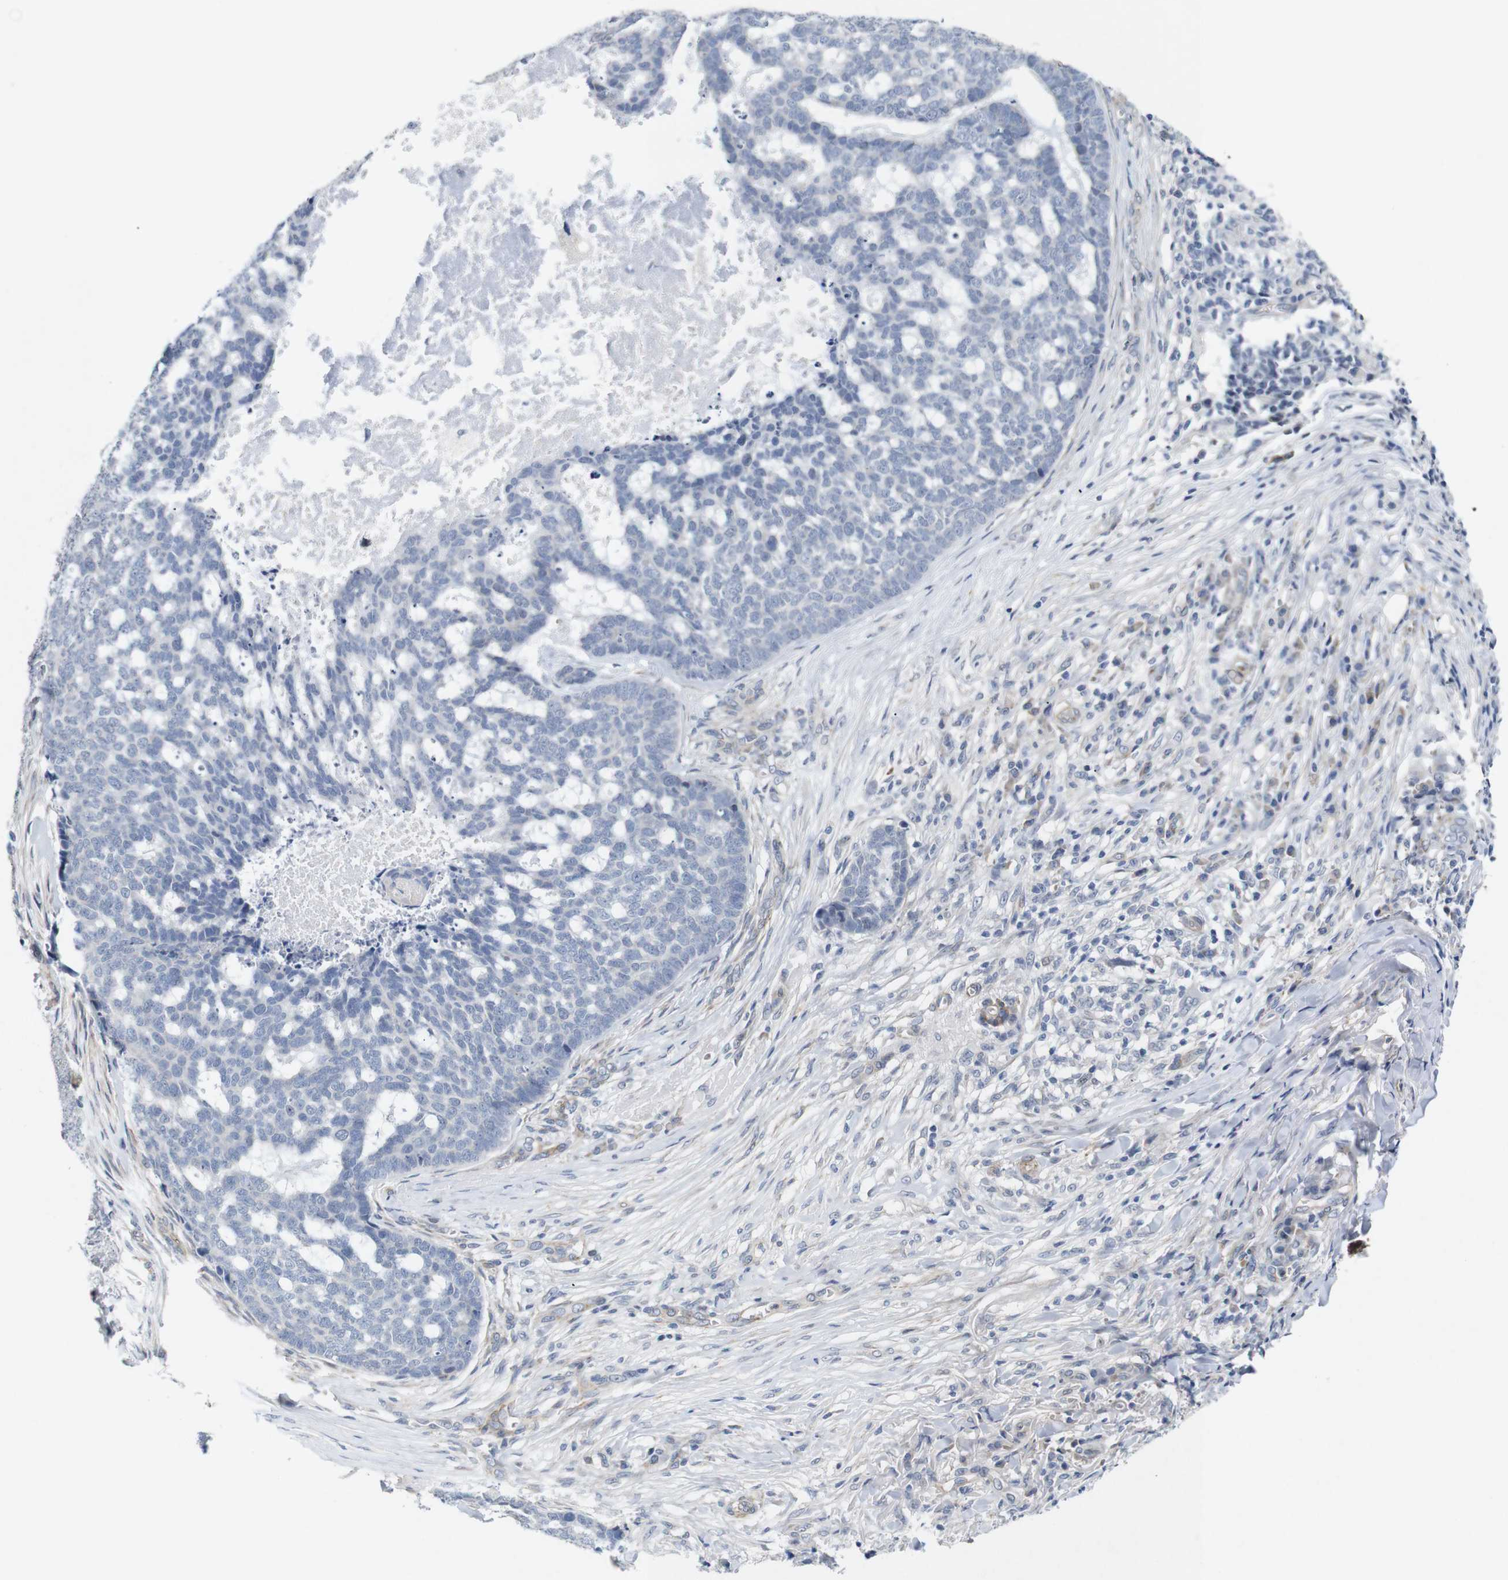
{"staining": {"intensity": "negative", "quantity": "none", "location": "none"}, "tissue": "skin cancer", "cell_type": "Tumor cells", "image_type": "cancer", "snomed": [{"axis": "morphology", "description": "Basal cell carcinoma"}, {"axis": "topography", "description": "Skin"}], "caption": "Tumor cells show no significant expression in basal cell carcinoma (skin).", "gene": "CYB561", "patient": {"sex": "male", "age": 84}}